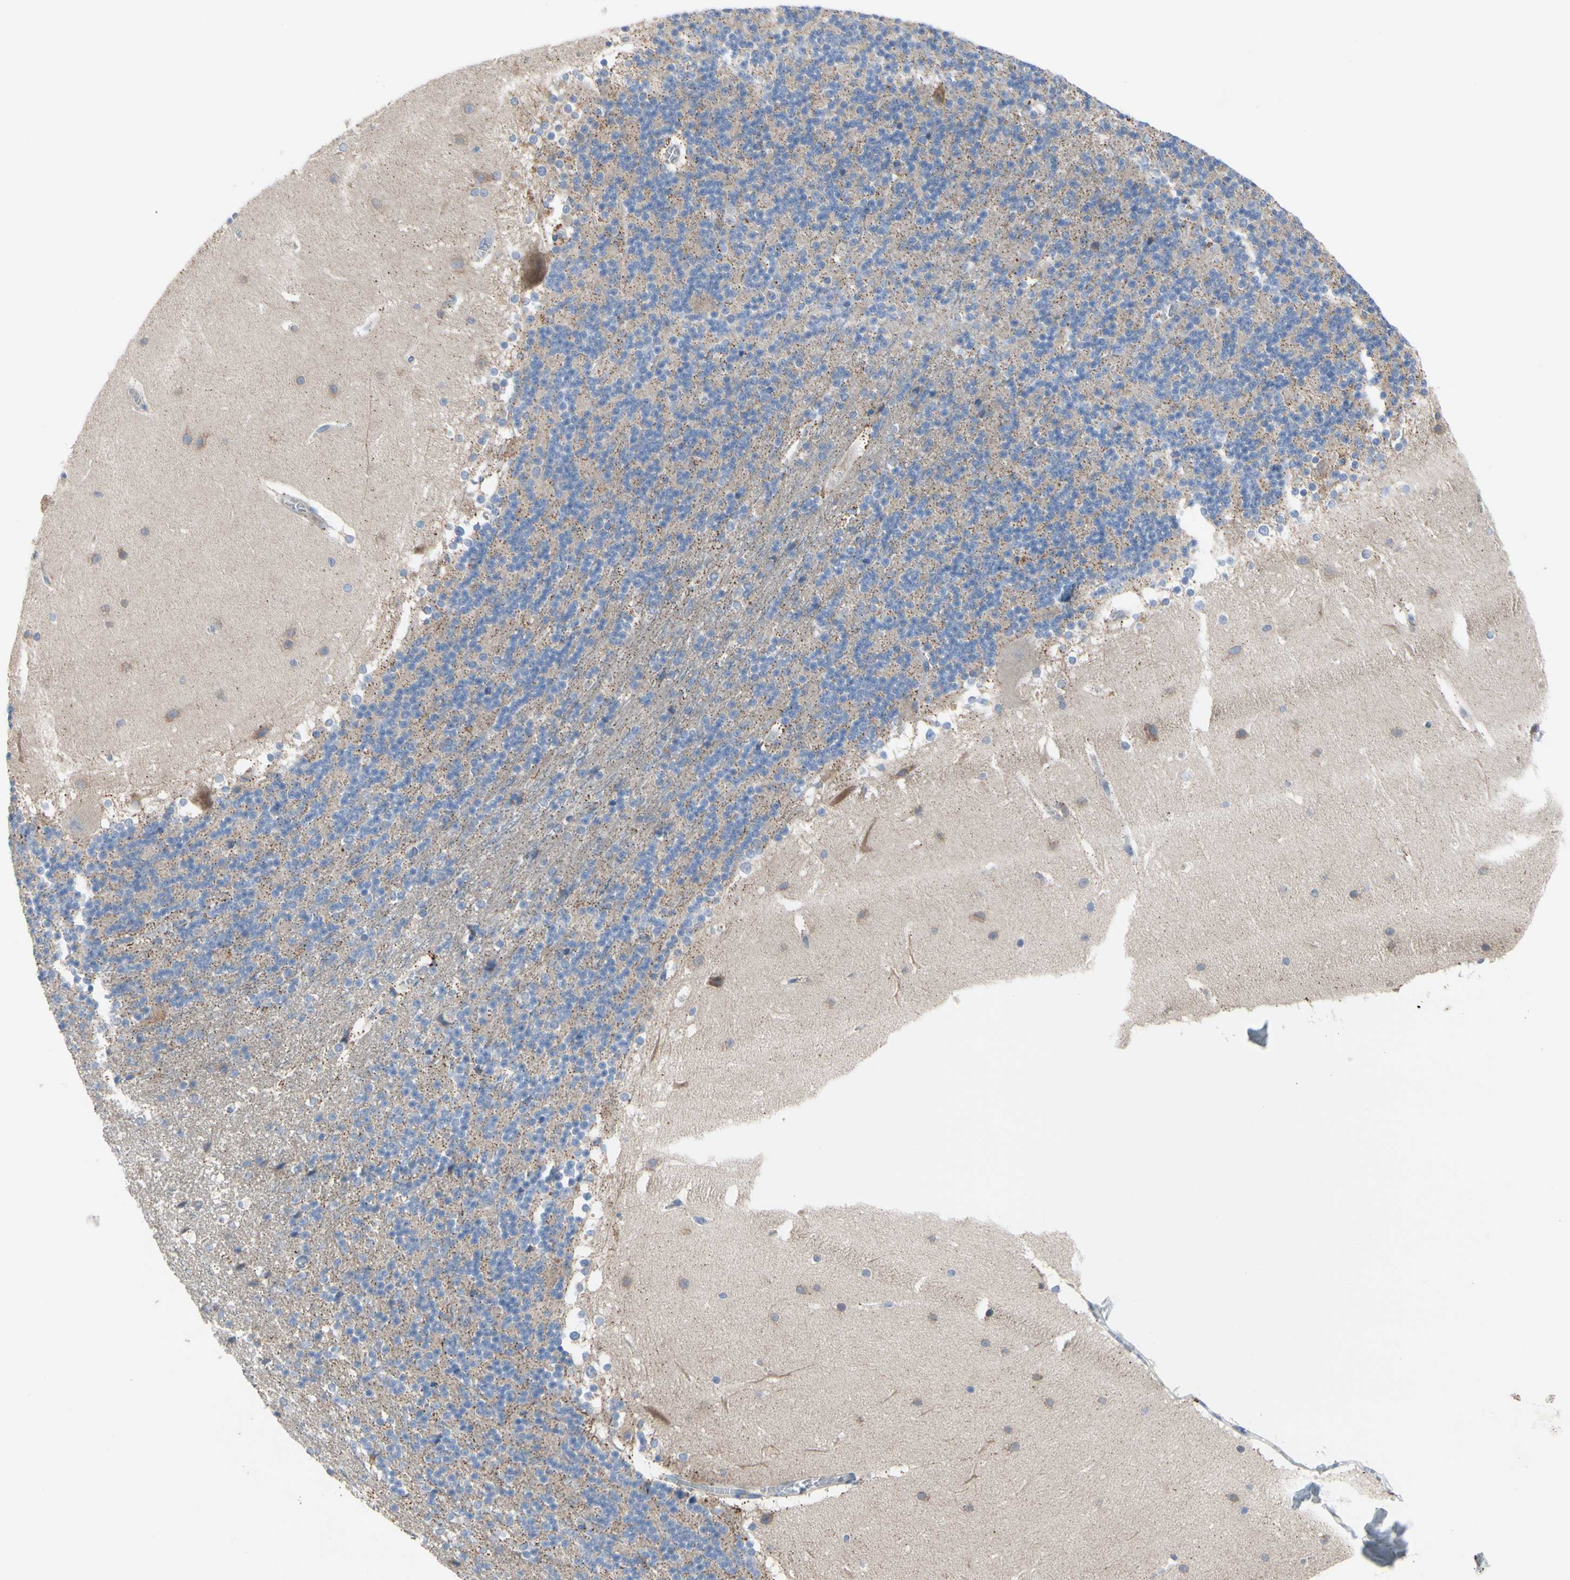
{"staining": {"intensity": "weak", "quantity": "25%-75%", "location": "cytoplasmic/membranous"}, "tissue": "cerebellum", "cell_type": "Cells in granular layer", "image_type": "normal", "snomed": [{"axis": "morphology", "description": "Normal tissue, NOS"}, {"axis": "topography", "description": "Cerebellum"}], "caption": "Immunohistochemistry (IHC) image of benign cerebellum stained for a protein (brown), which shows low levels of weak cytoplasmic/membranous positivity in approximately 25%-75% of cells in granular layer.", "gene": "TTC14", "patient": {"sex": "female", "age": 19}}